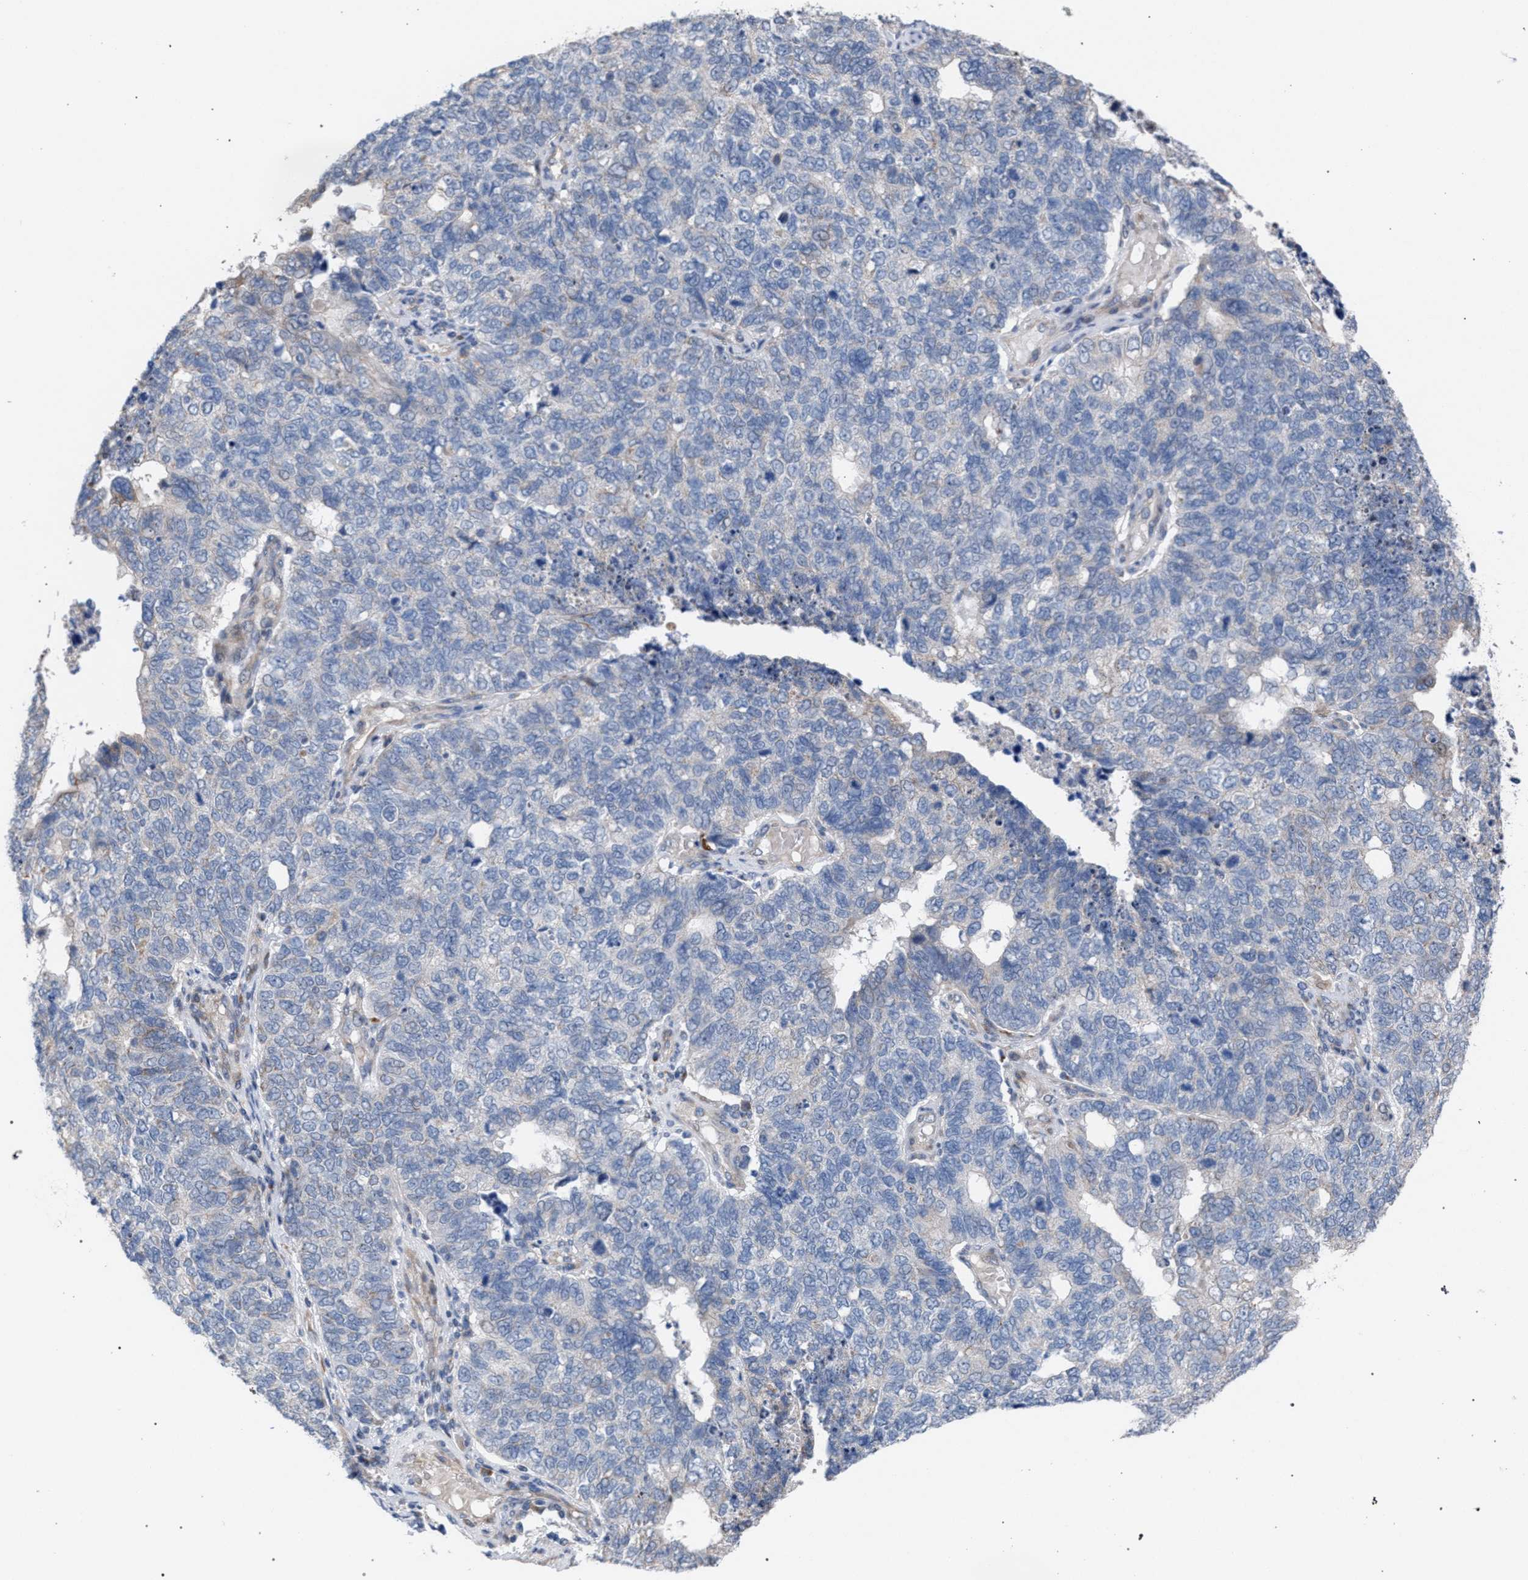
{"staining": {"intensity": "weak", "quantity": "<25%", "location": "cytoplasmic/membranous"}, "tissue": "cervical cancer", "cell_type": "Tumor cells", "image_type": "cancer", "snomed": [{"axis": "morphology", "description": "Squamous cell carcinoma, NOS"}, {"axis": "topography", "description": "Cervix"}], "caption": "This is a image of immunohistochemistry (IHC) staining of cervical cancer, which shows no staining in tumor cells.", "gene": "RNF135", "patient": {"sex": "female", "age": 63}}